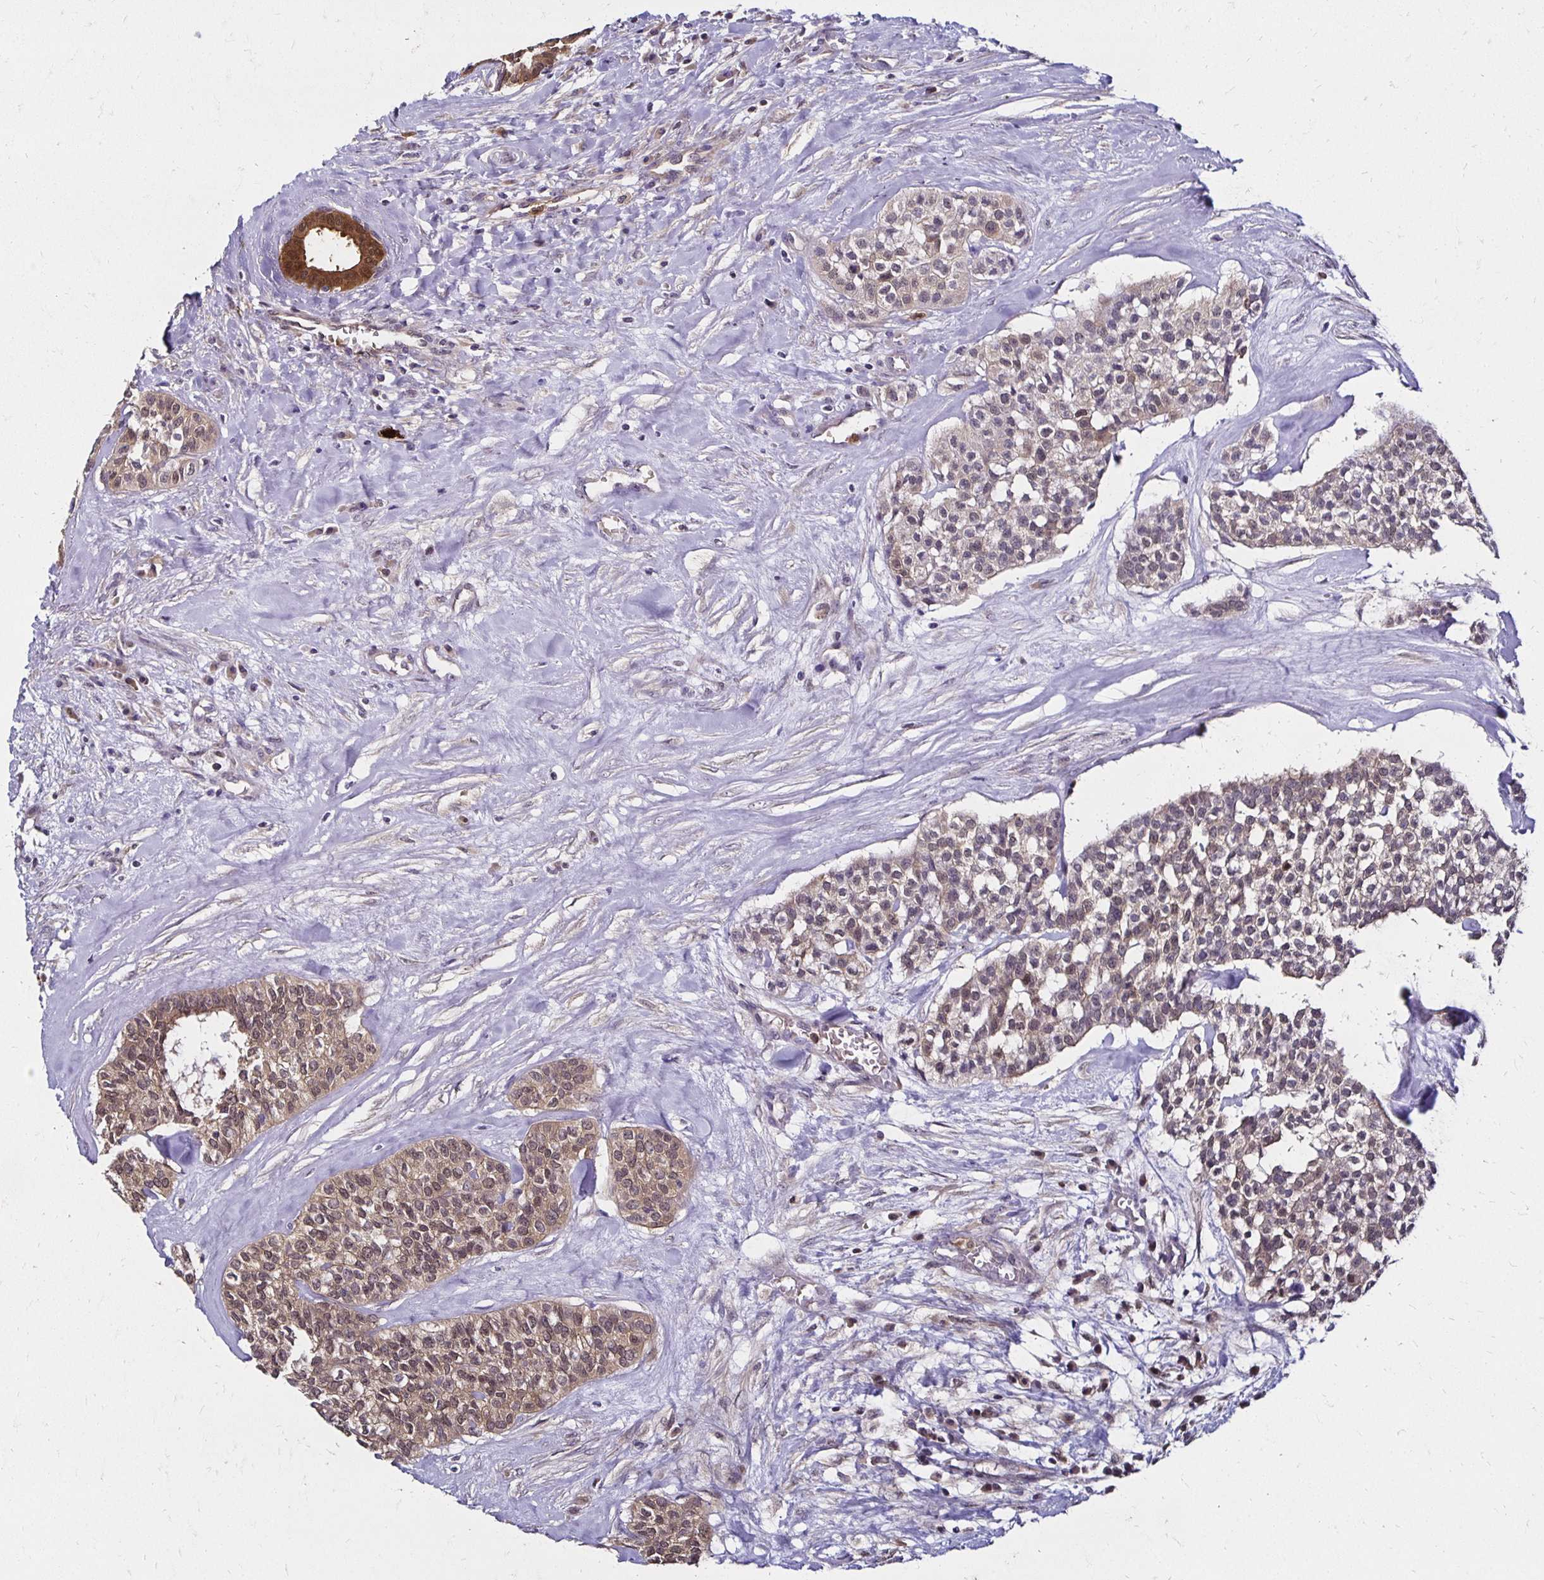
{"staining": {"intensity": "weak", "quantity": "25%-75%", "location": "cytoplasmic/membranous,nuclear"}, "tissue": "head and neck cancer", "cell_type": "Tumor cells", "image_type": "cancer", "snomed": [{"axis": "morphology", "description": "Adenocarcinoma, NOS"}, {"axis": "topography", "description": "Head-Neck"}], "caption": "High-power microscopy captured an immunohistochemistry (IHC) photomicrograph of head and neck cancer, revealing weak cytoplasmic/membranous and nuclear expression in approximately 25%-75% of tumor cells. The protein is stained brown, and the nuclei are stained in blue (DAB (3,3'-diaminobenzidine) IHC with brightfield microscopy, high magnification).", "gene": "TXN", "patient": {"sex": "male", "age": 81}}